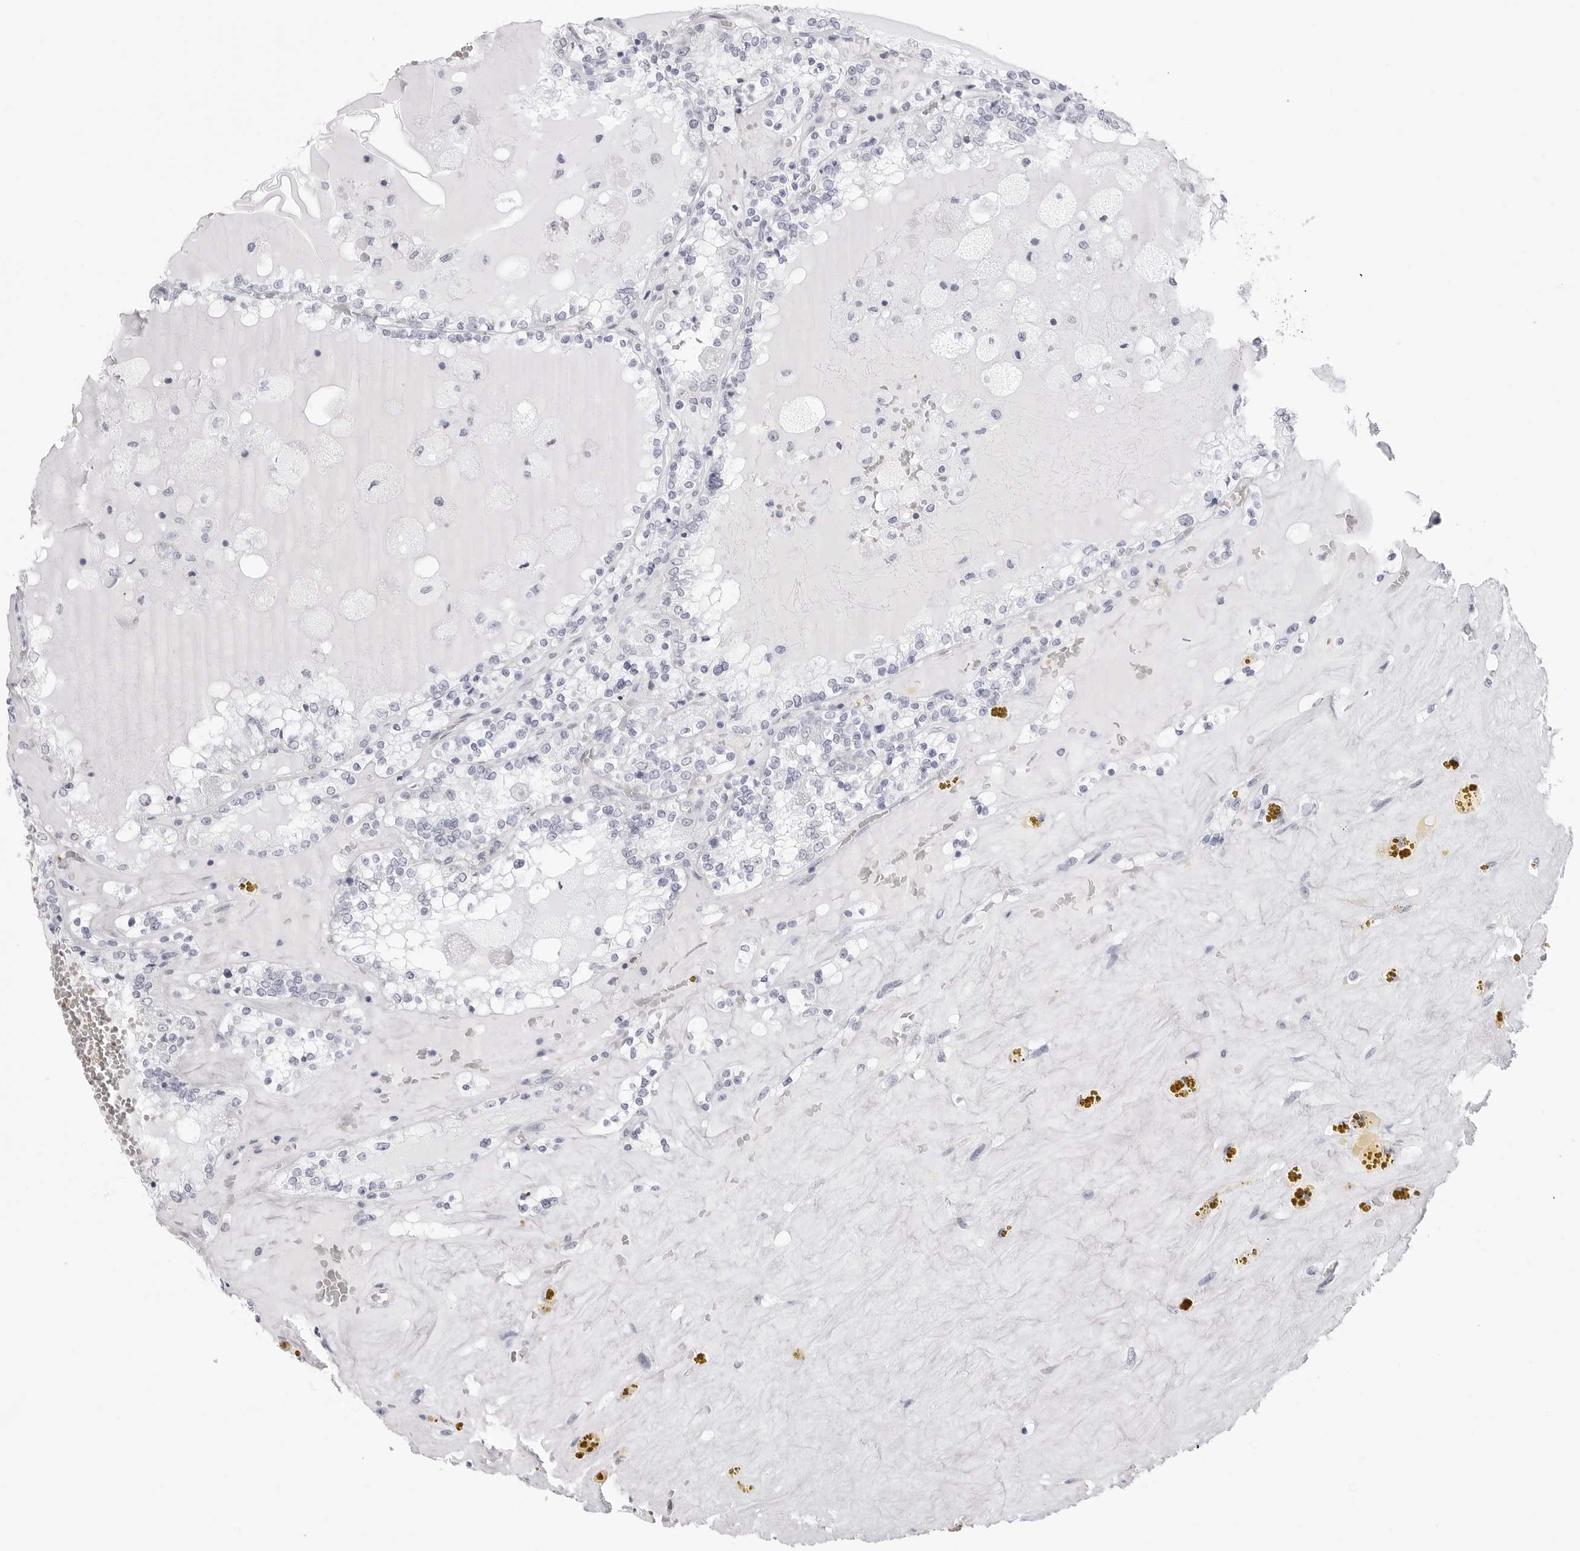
{"staining": {"intensity": "negative", "quantity": "none", "location": "none"}, "tissue": "renal cancer", "cell_type": "Tumor cells", "image_type": "cancer", "snomed": [{"axis": "morphology", "description": "Adenocarcinoma, NOS"}, {"axis": "topography", "description": "Kidney"}], "caption": "Human renal adenocarcinoma stained for a protein using IHC exhibits no staining in tumor cells.", "gene": "TSSK1B", "patient": {"sex": "female", "age": 56}}